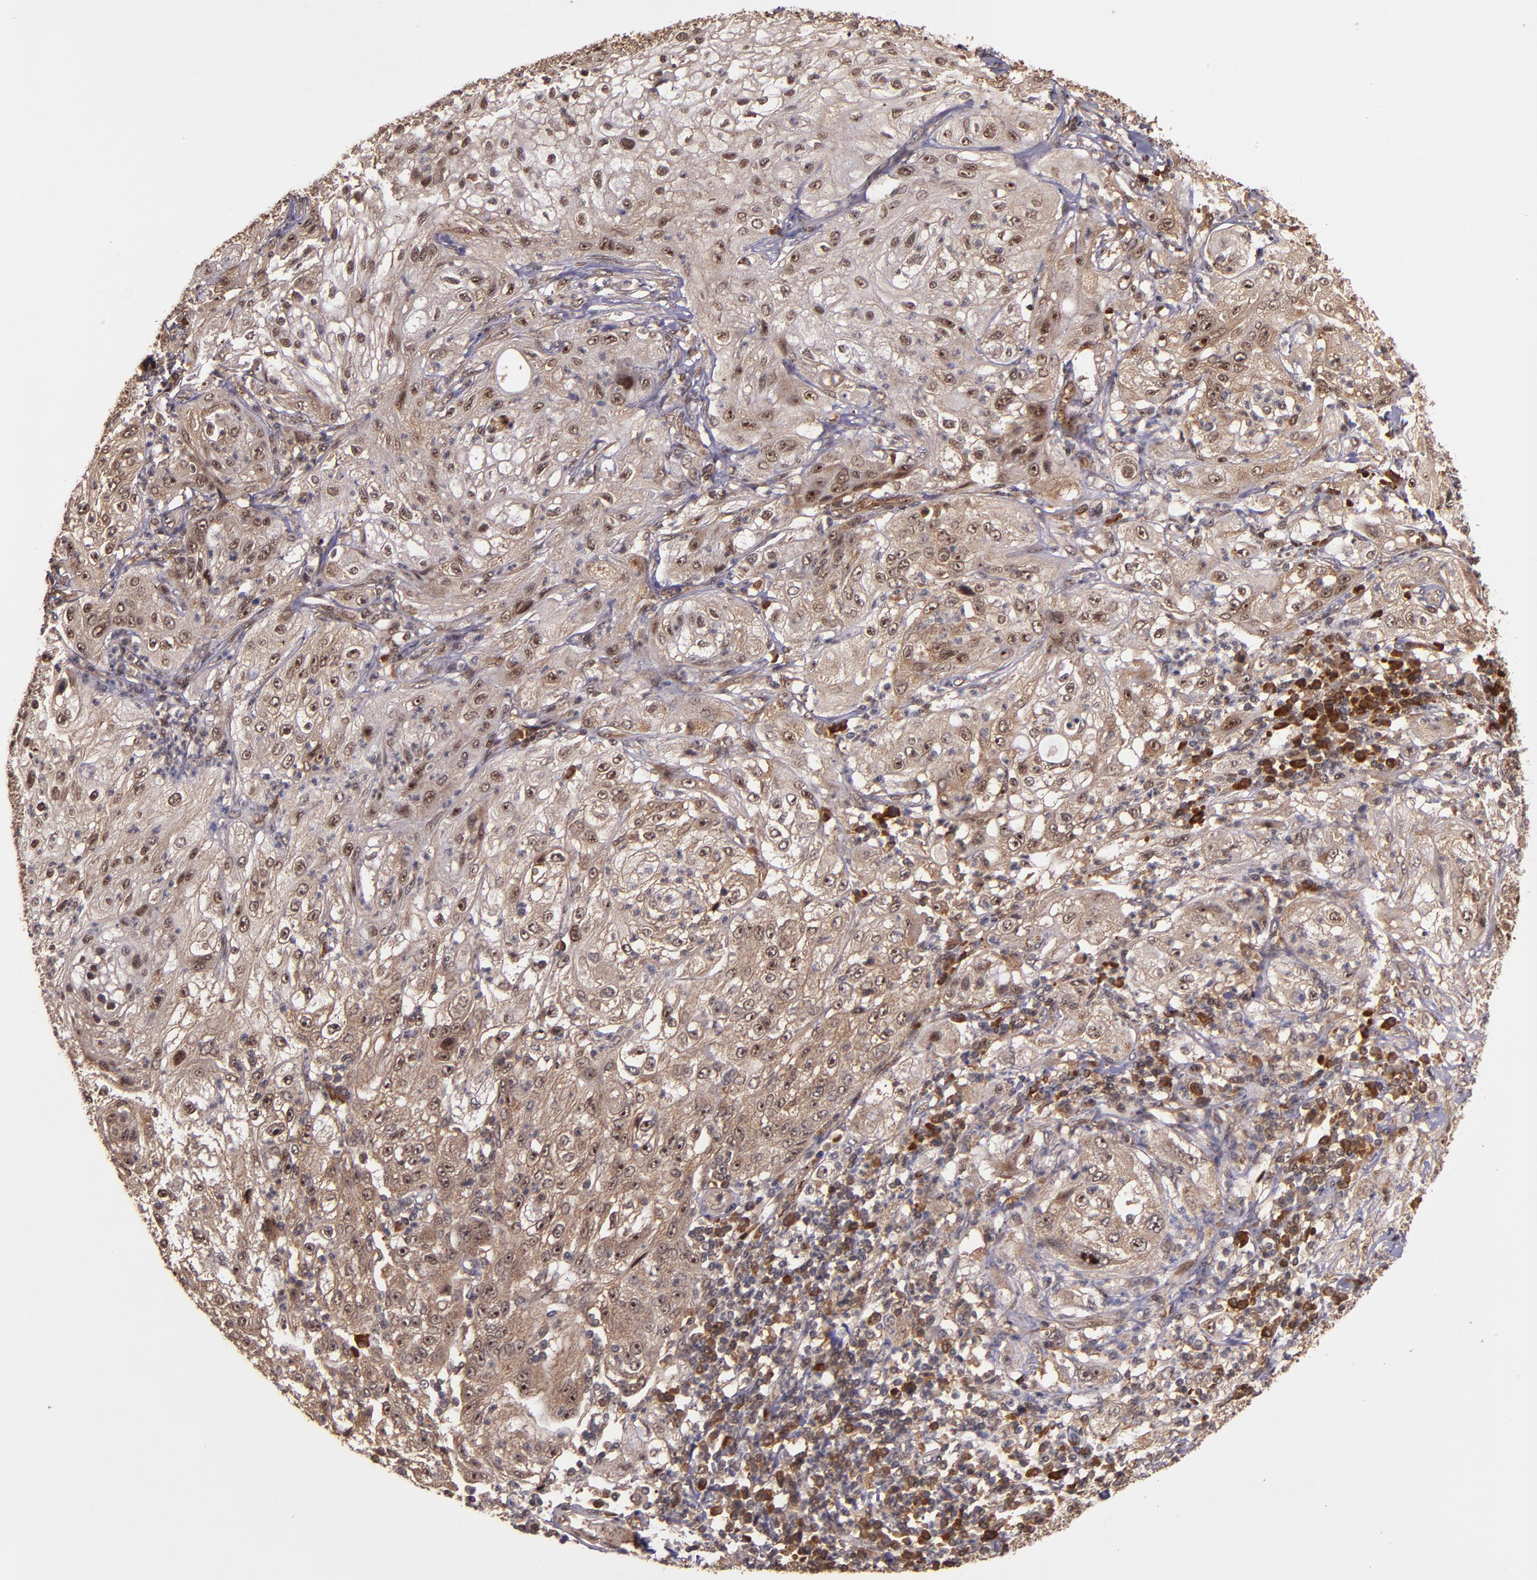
{"staining": {"intensity": "weak", "quantity": ">75%", "location": "cytoplasmic/membranous"}, "tissue": "lung cancer", "cell_type": "Tumor cells", "image_type": "cancer", "snomed": [{"axis": "morphology", "description": "Inflammation, NOS"}, {"axis": "morphology", "description": "Squamous cell carcinoma, NOS"}, {"axis": "topography", "description": "Lymph node"}, {"axis": "topography", "description": "Soft tissue"}, {"axis": "topography", "description": "Lung"}], "caption": "Protein expression analysis of human lung cancer reveals weak cytoplasmic/membranous staining in approximately >75% of tumor cells.", "gene": "RIOK3", "patient": {"sex": "male", "age": 66}}